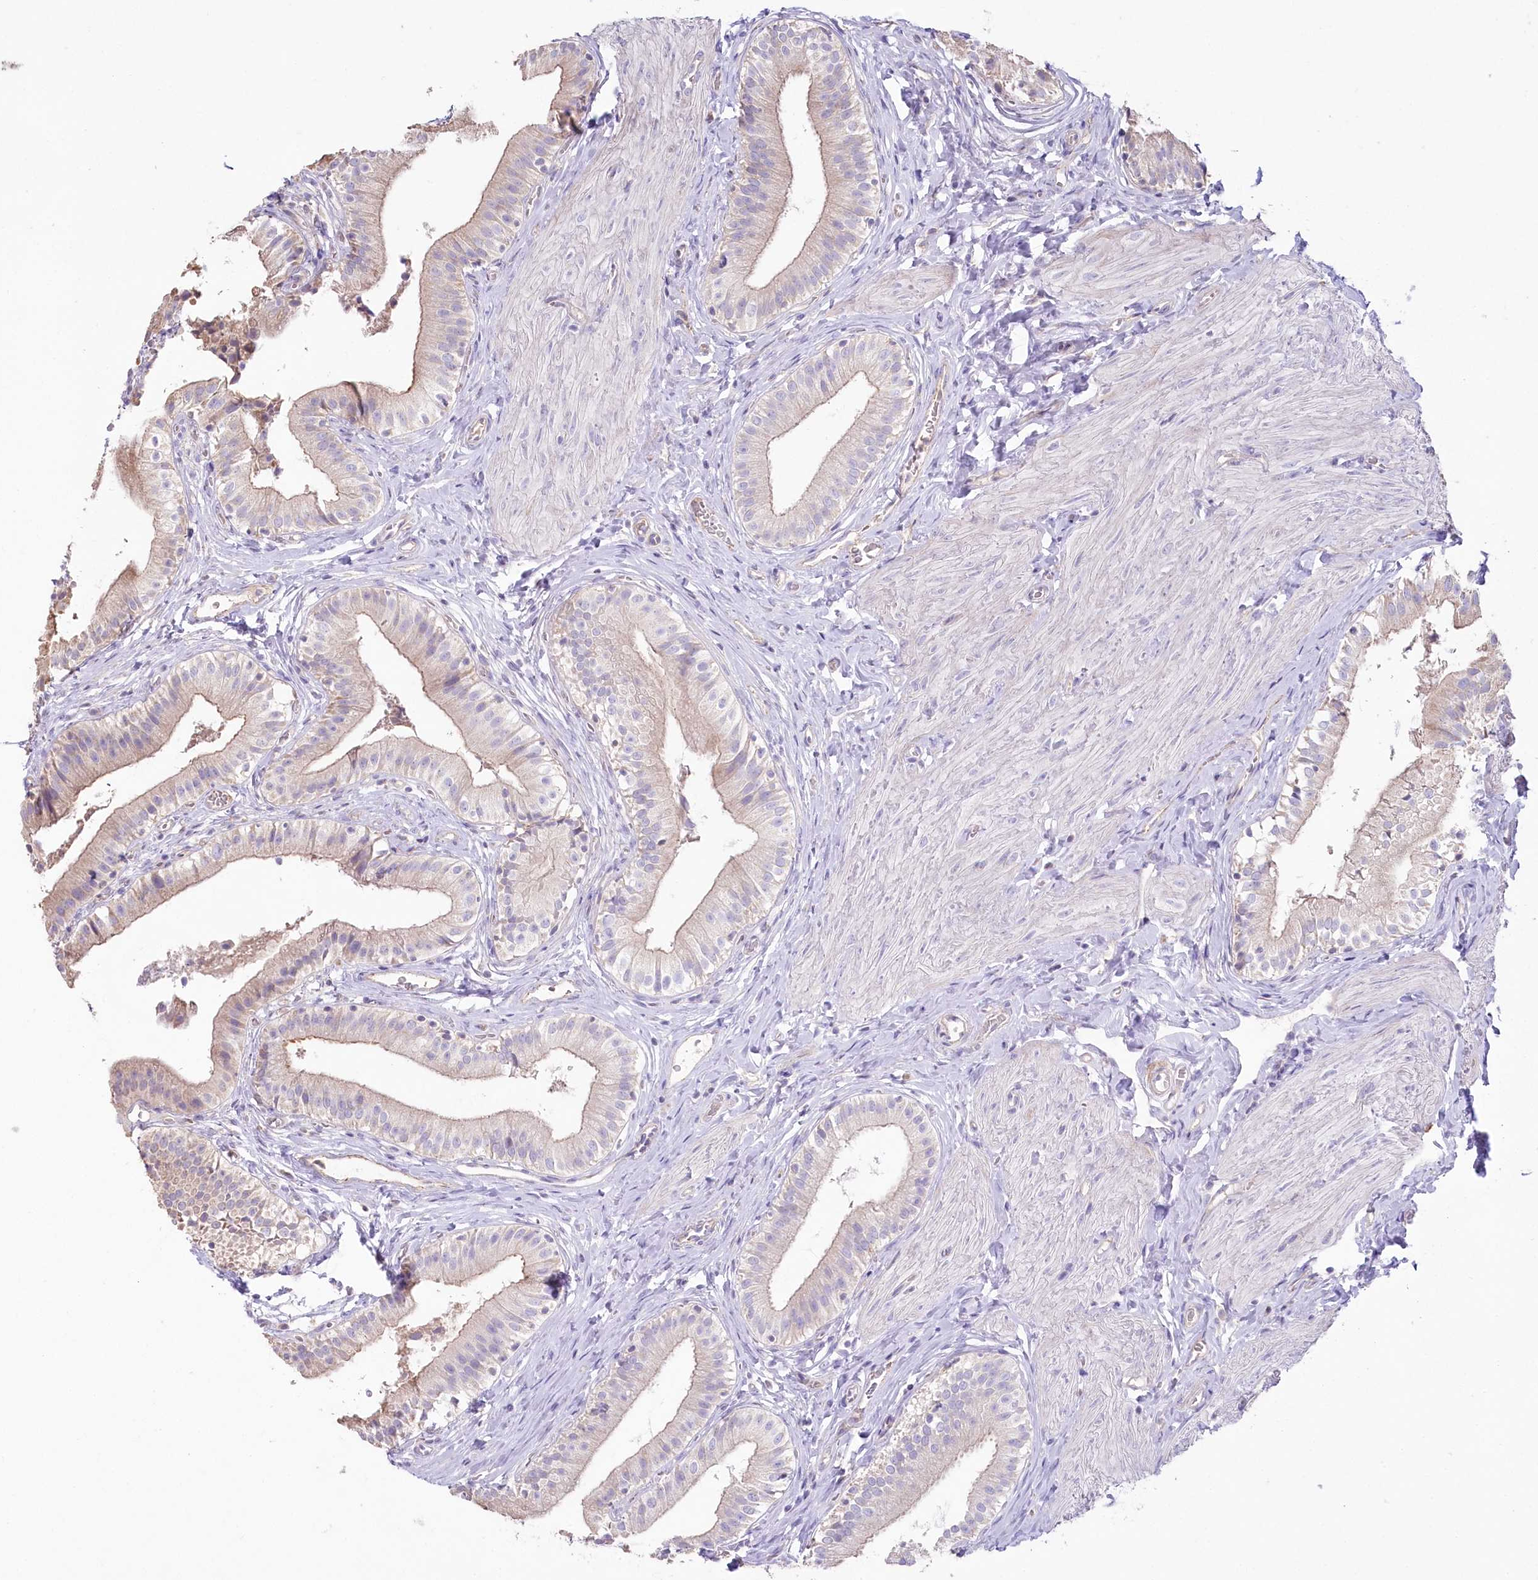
{"staining": {"intensity": "moderate", "quantity": "25%-75%", "location": "cytoplasmic/membranous"}, "tissue": "gallbladder", "cell_type": "Glandular cells", "image_type": "normal", "snomed": [{"axis": "morphology", "description": "Normal tissue, NOS"}, {"axis": "topography", "description": "Gallbladder"}], "caption": "Immunohistochemistry photomicrograph of benign gallbladder stained for a protein (brown), which exhibits medium levels of moderate cytoplasmic/membranous expression in about 25%-75% of glandular cells.", "gene": "SLC6A11", "patient": {"sex": "female", "age": 47}}